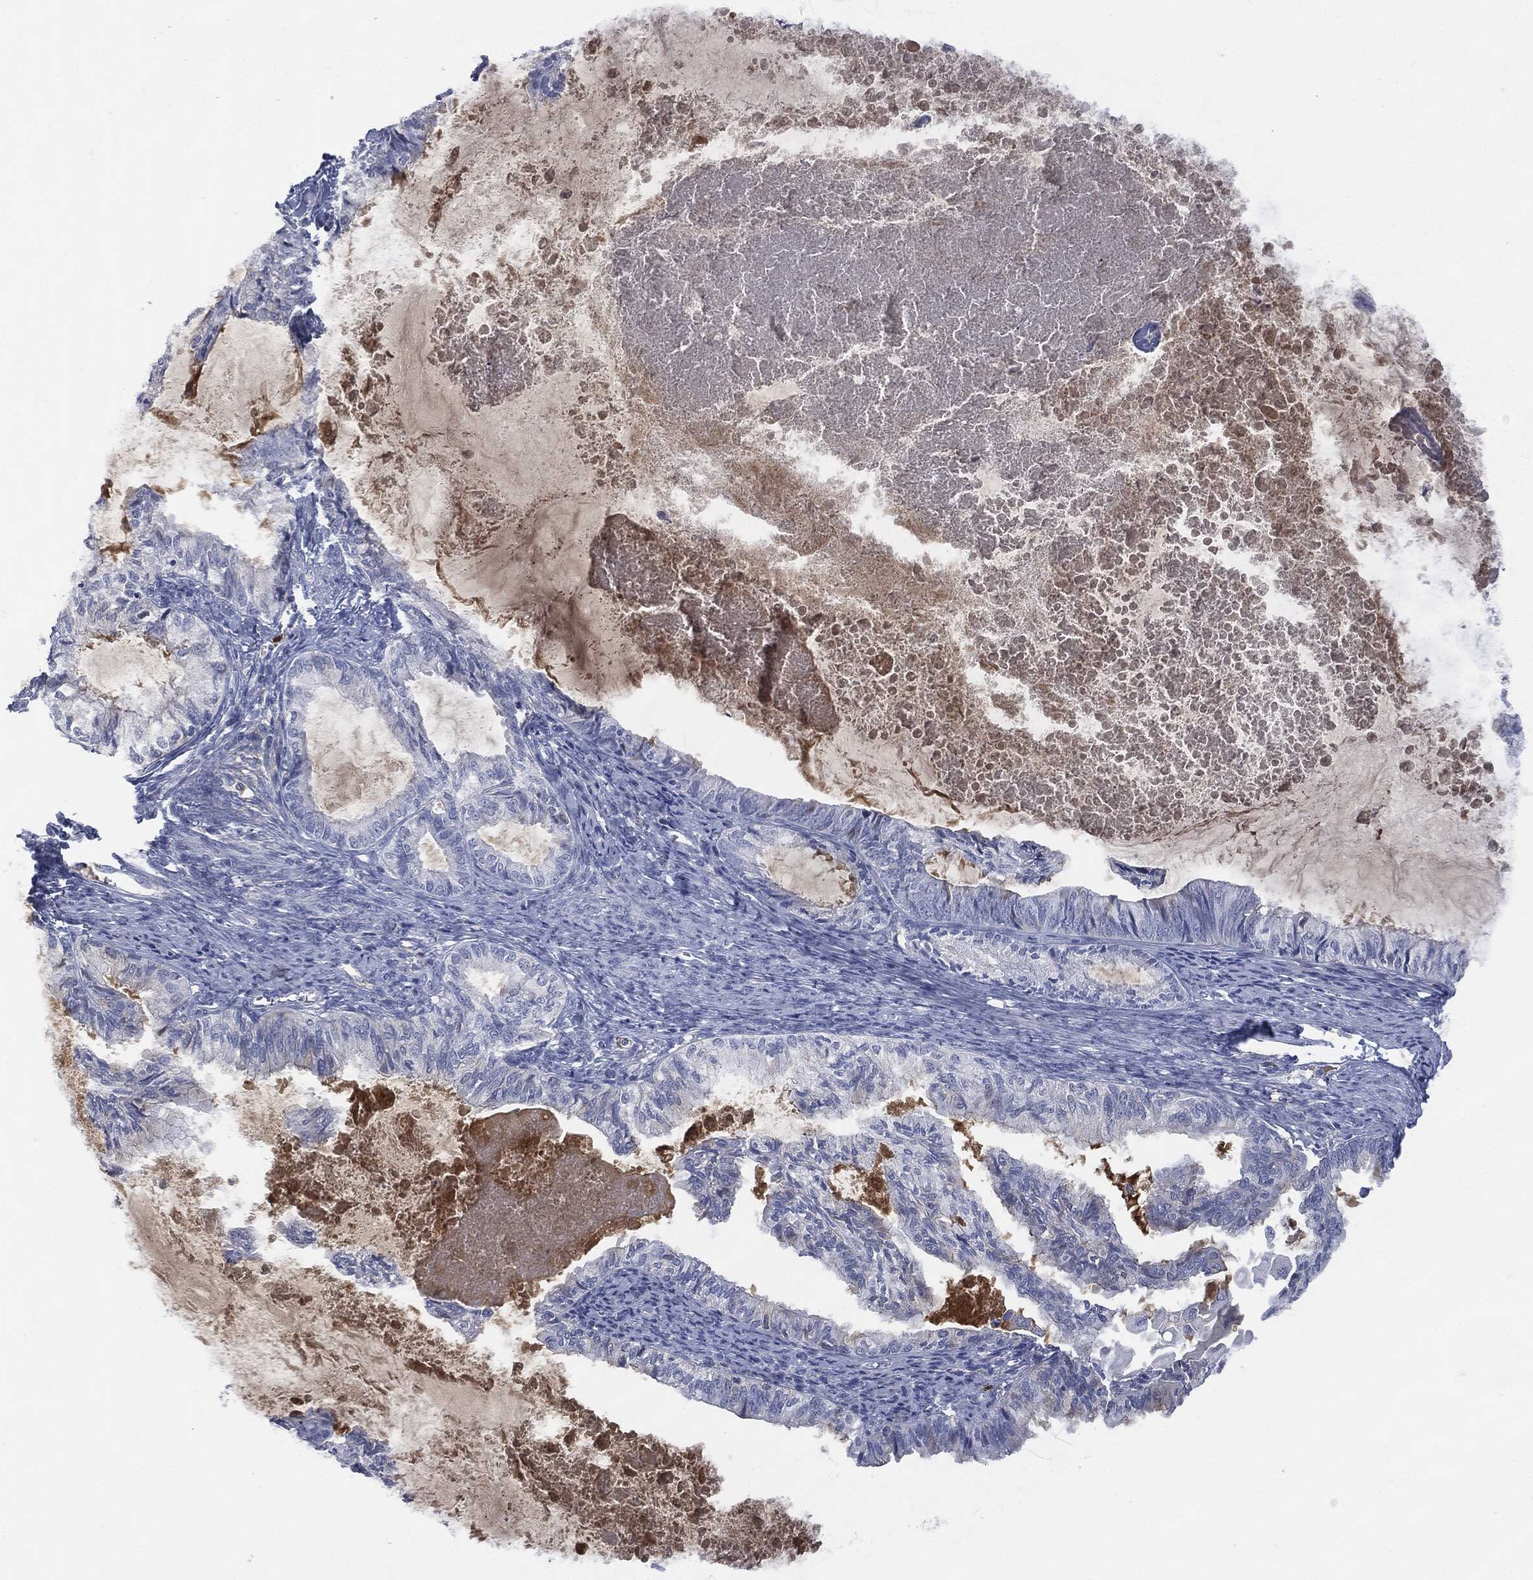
{"staining": {"intensity": "negative", "quantity": "none", "location": "none"}, "tissue": "endometrial cancer", "cell_type": "Tumor cells", "image_type": "cancer", "snomed": [{"axis": "morphology", "description": "Adenocarcinoma, NOS"}, {"axis": "topography", "description": "Endometrium"}], "caption": "Image shows no significant protein positivity in tumor cells of endometrial adenocarcinoma.", "gene": "BTK", "patient": {"sex": "female", "age": 86}}